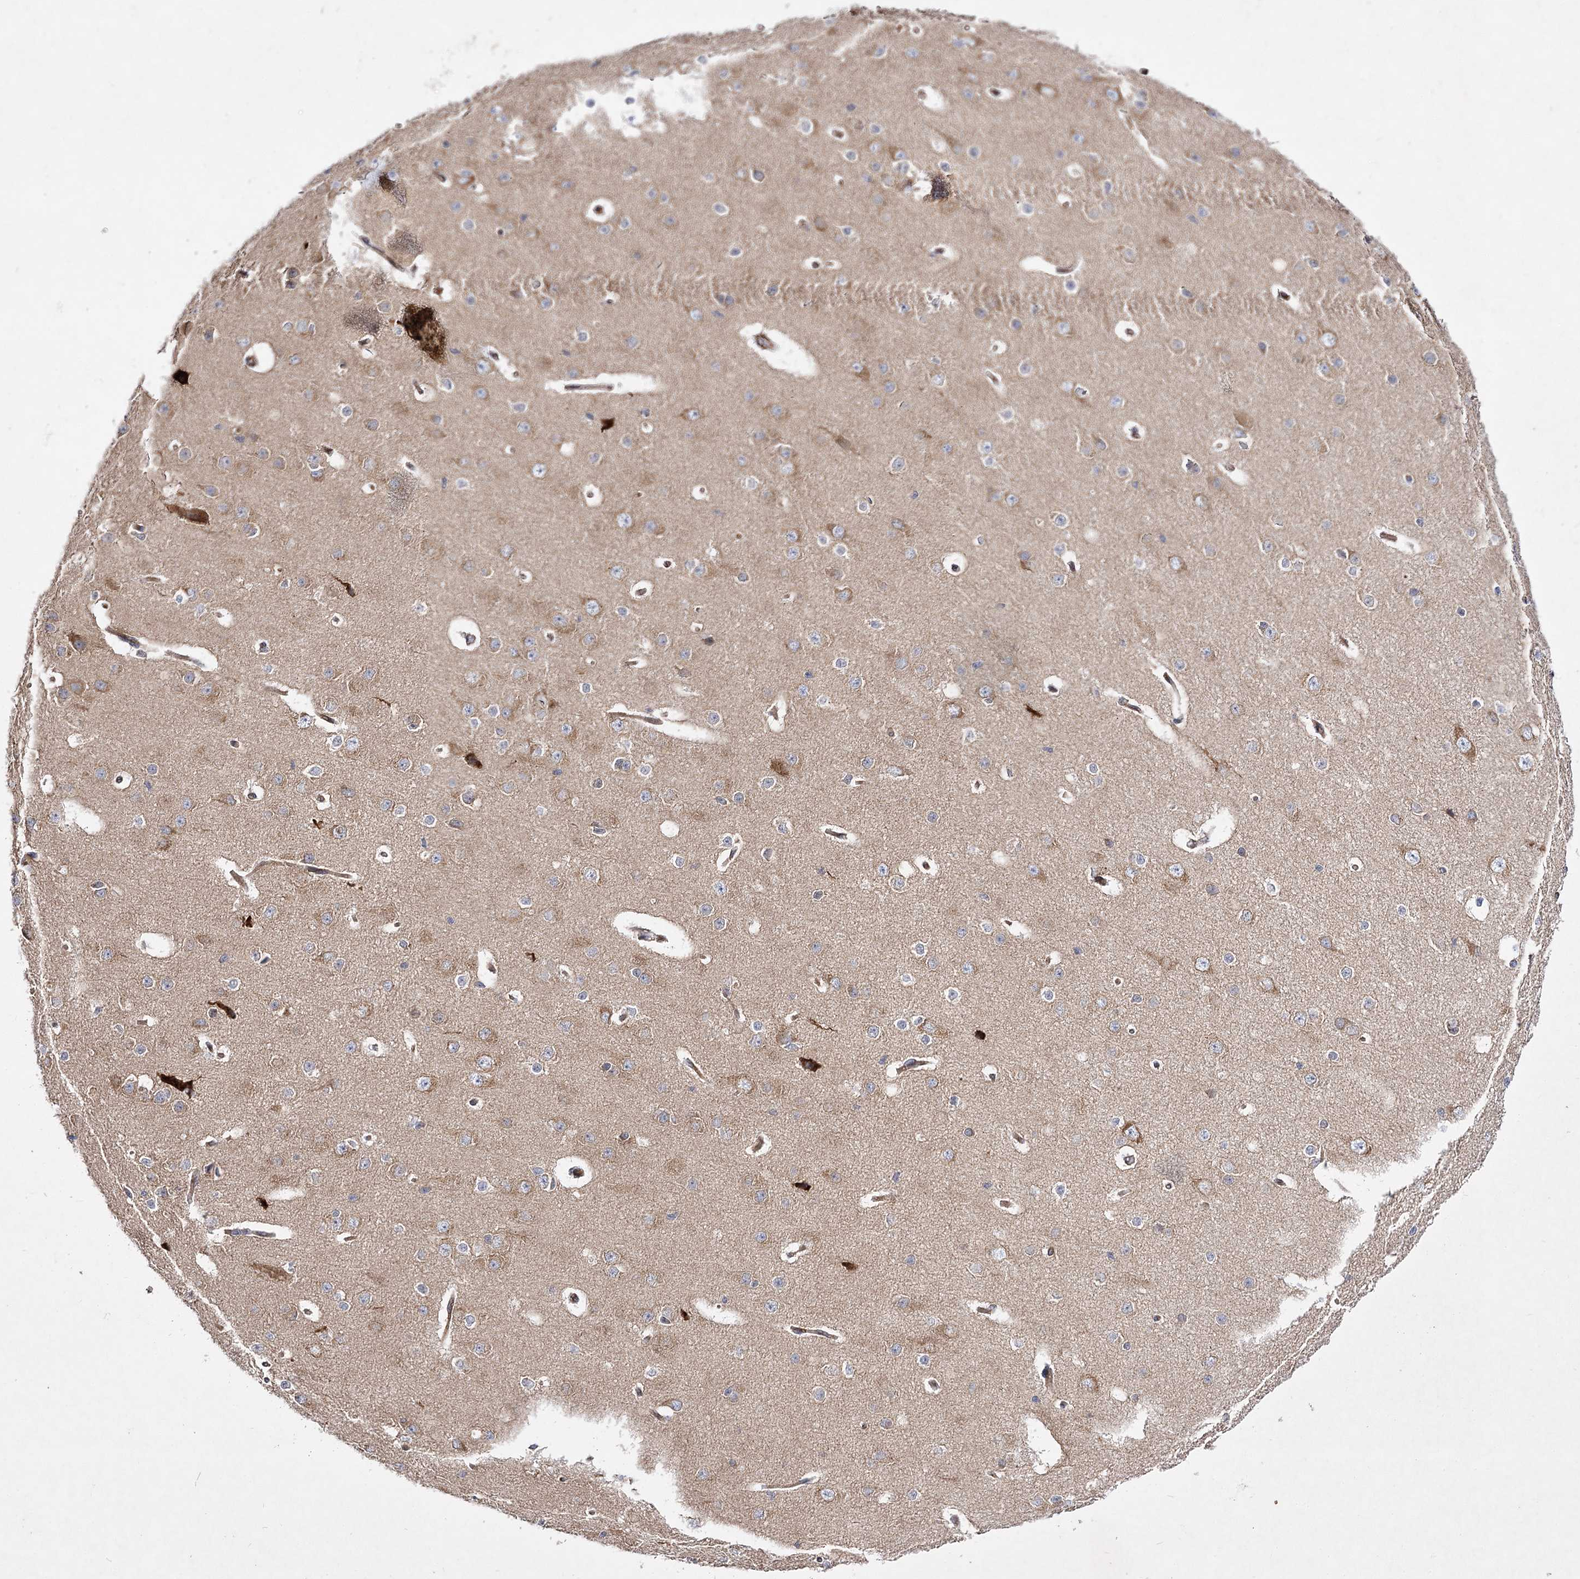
{"staining": {"intensity": "moderate", "quantity": ">75%", "location": "cytoplasmic/membranous"}, "tissue": "cerebral cortex", "cell_type": "Endothelial cells", "image_type": "normal", "snomed": [{"axis": "morphology", "description": "Normal tissue, NOS"}, {"axis": "morphology", "description": "Developmental malformation"}, {"axis": "topography", "description": "Cerebral cortex"}], "caption": "Immunohistochemical staining of normal cerebral cortex exhibits moderate cytoplasmic/membranous protein expression in approximately >75% of endothelial cells. The protein of interest is shown in brown color, while the nuclei are stained blue.", "gene": "ARHGAP31", "patient": {"sex": "female", "age": 30}}